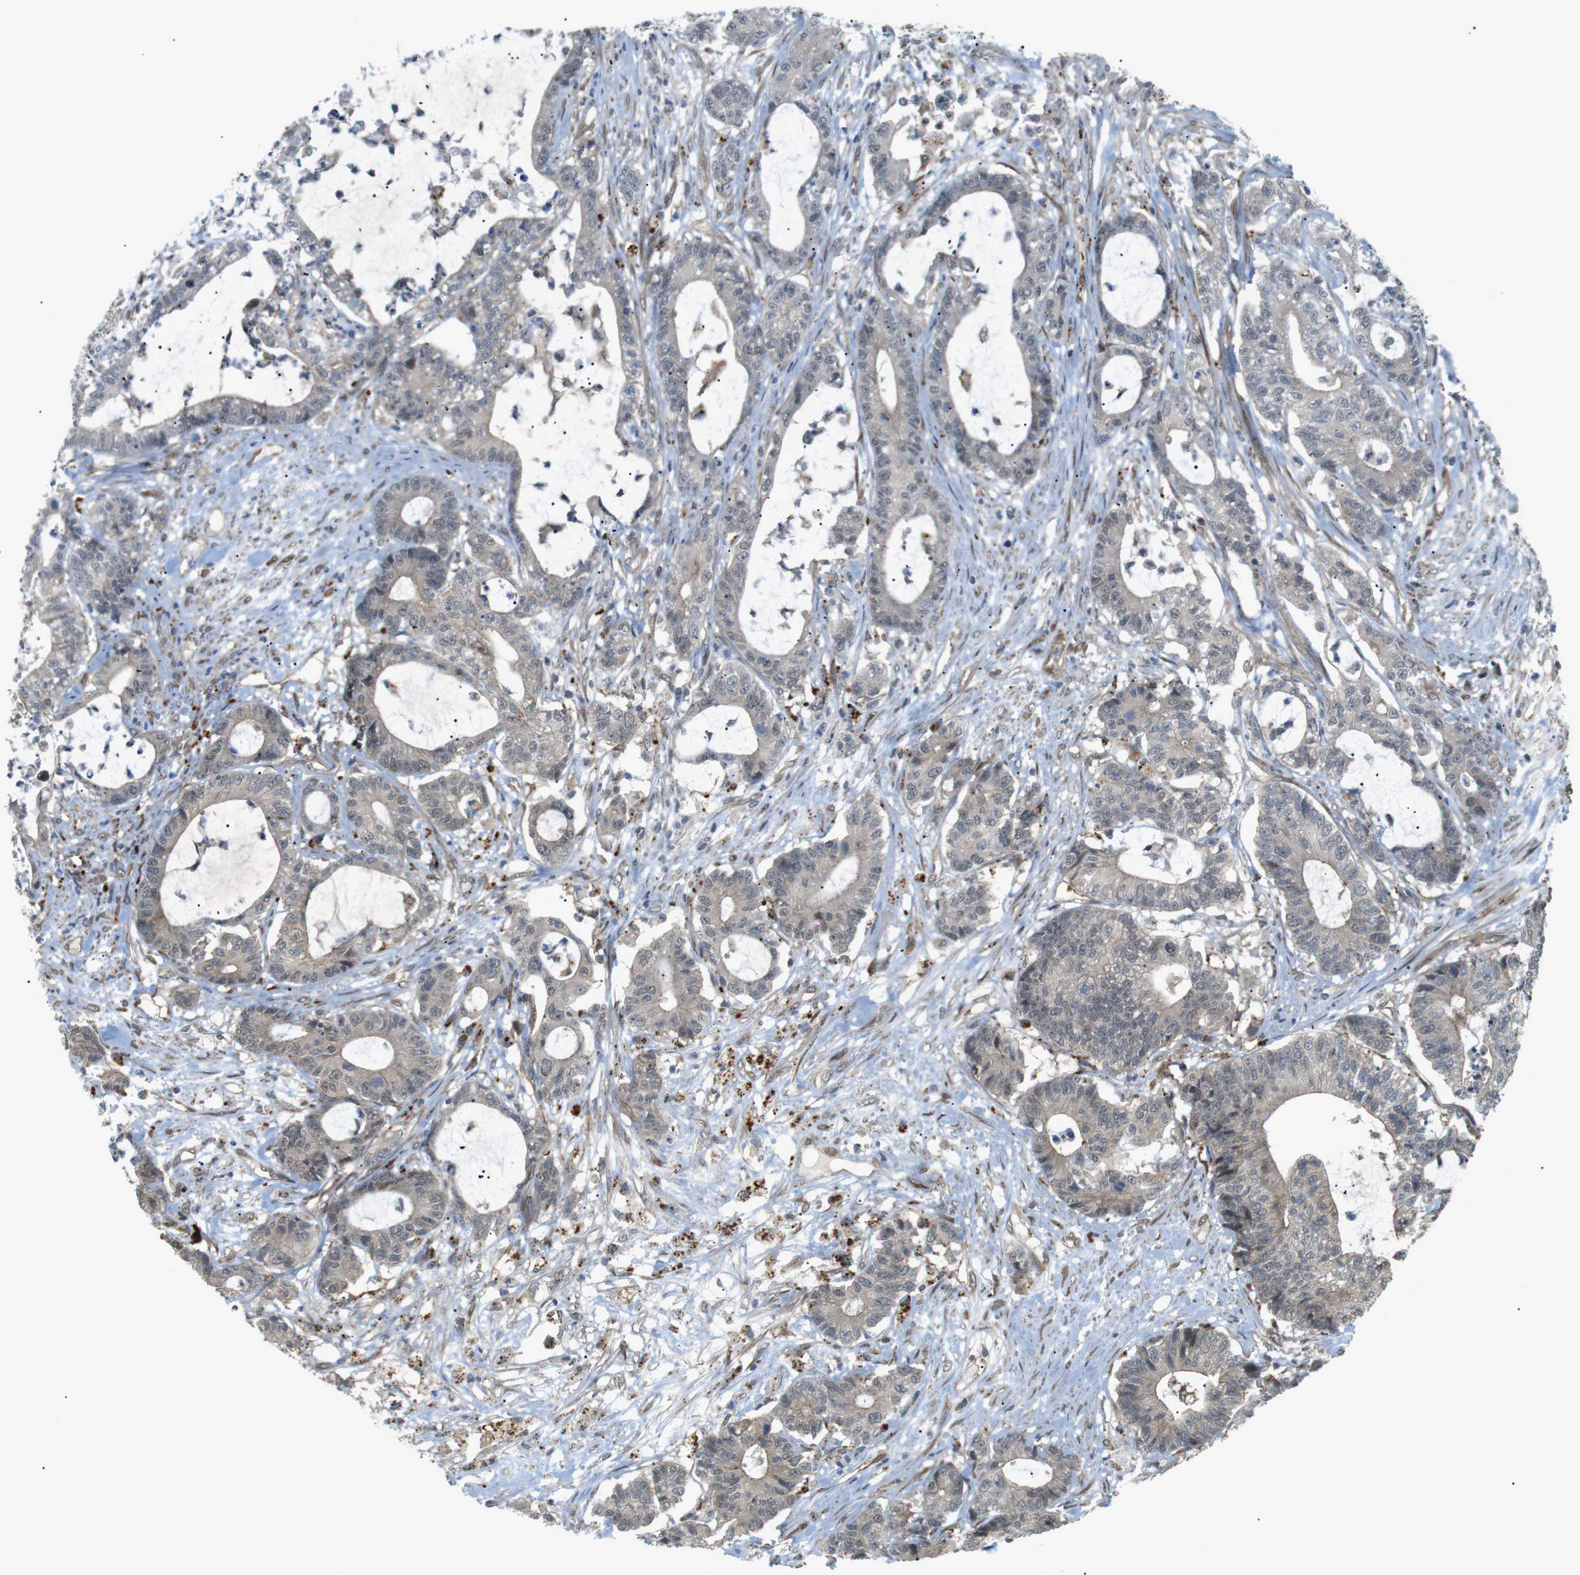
{"staining": {"intensity": "weak", "quantity": "<25%", "location": "cytoplasmic/membranous"}, "tissue": "colorectal cancer", "cell_type": "Tumor cells", "image_type": "cancer", "snomed": [{"axis": "morphology", "description": "Adenocarcinoma, NOS"}, {"axis": "topography", "description": "Colon"}], "caption": "Immunohistochemical staining of colorectal cancer (adenocarcinoma) shows no significant staining in tumor cells.", "gene": "KANK2", "patient": {"sex": "female", "age": 84}}